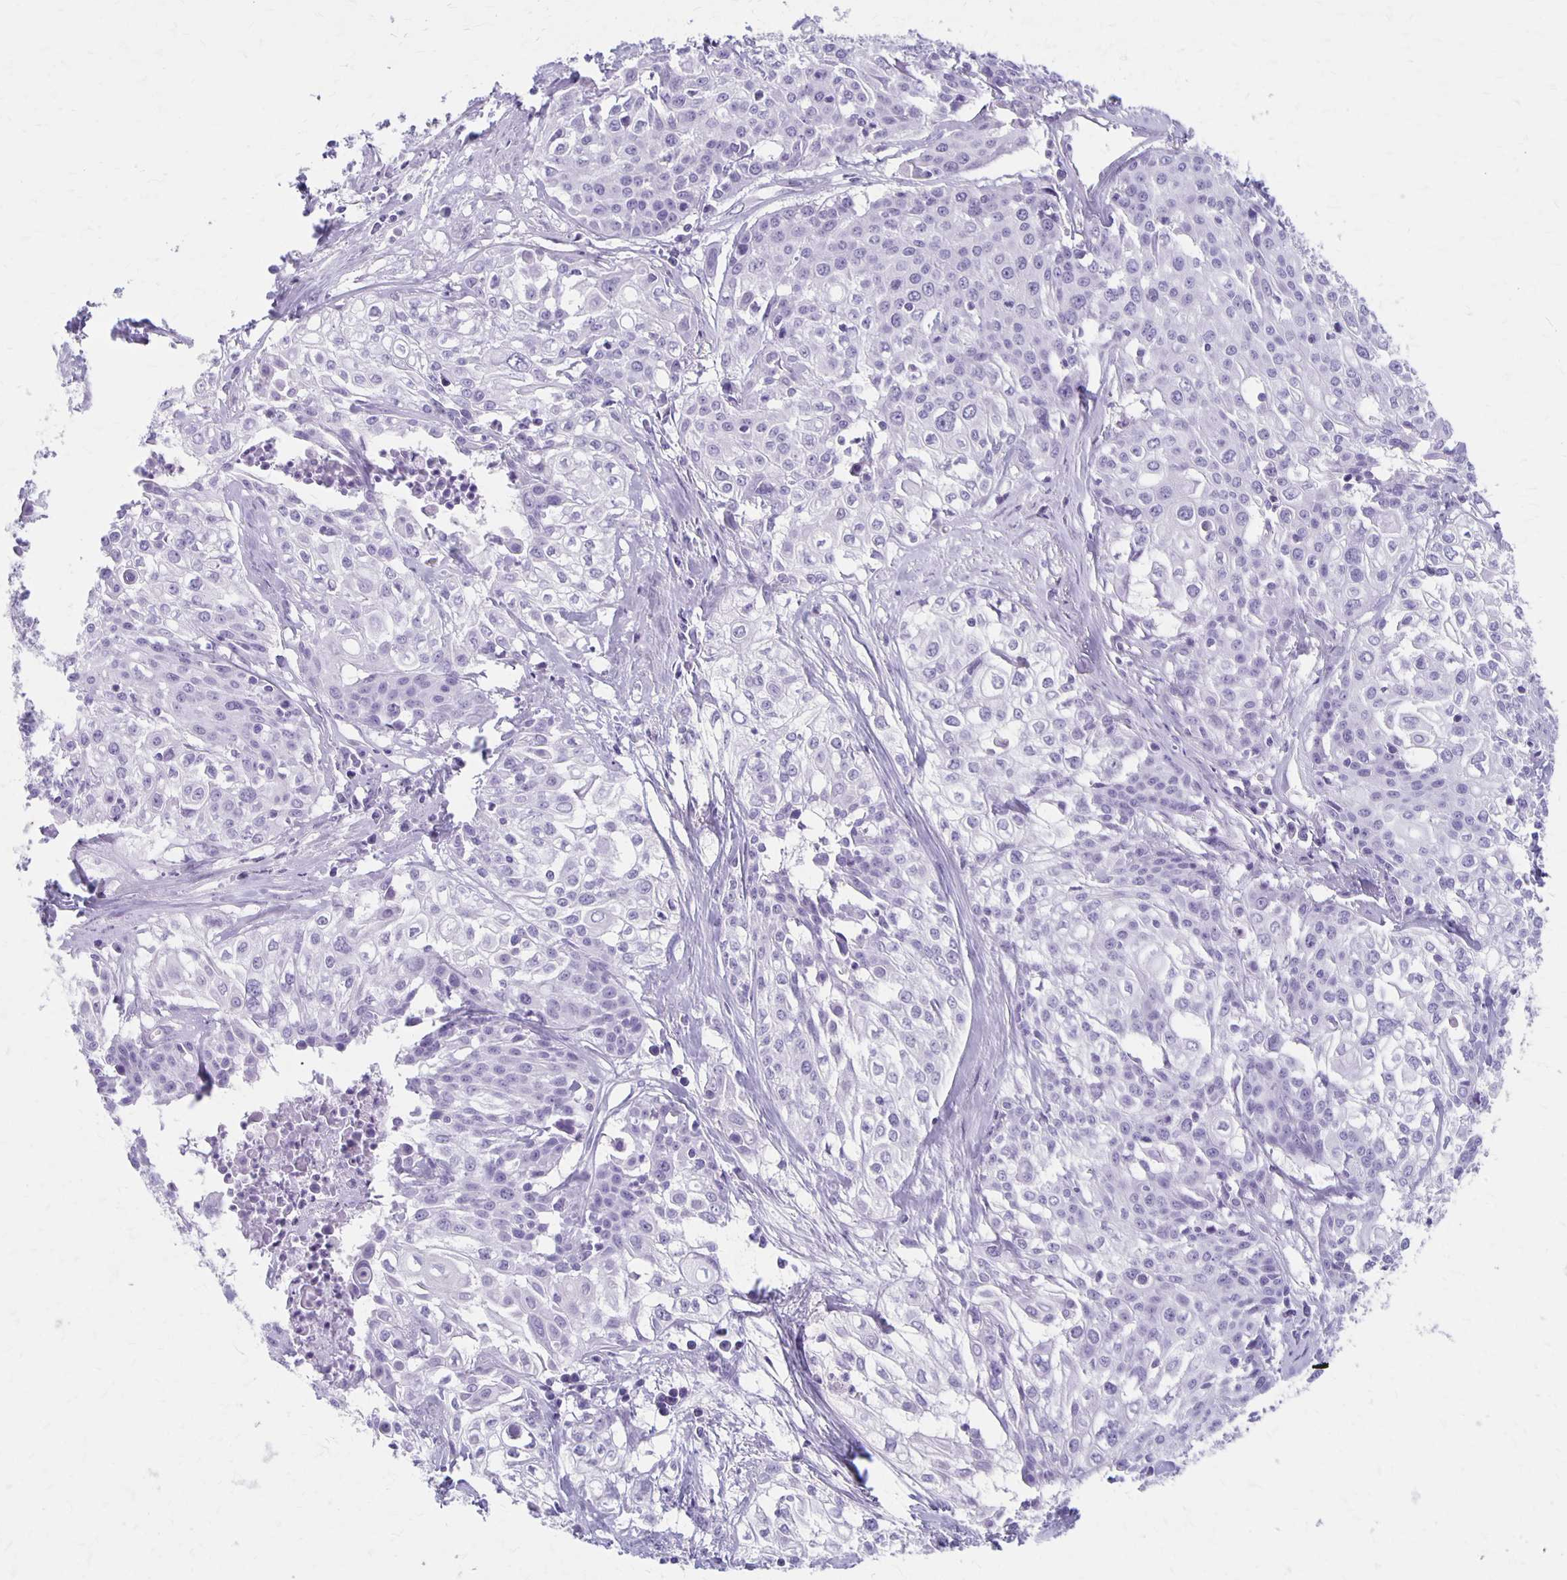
{"staining": {"intensity": "negative", "quantity": "none", "location": "none"}, "tissue": "cervical cancer", "cell_type": "Tumor cells", "image_type": "cancer", "snomed": [{"axis": "morphology", "description": "Squamous cell carcinoma, NOS"}, {"axis": "topography", "description": "Cervix"}], "caption": "Immunohistochemistry (IHC) micrograph of cervical cancer (squamous cell carcinoma) stained for a protein (brown), which demonstrates no staining in tumor cells.", "gene": "MAGEC2", "patient": {"sex": "female", "age": 39}}